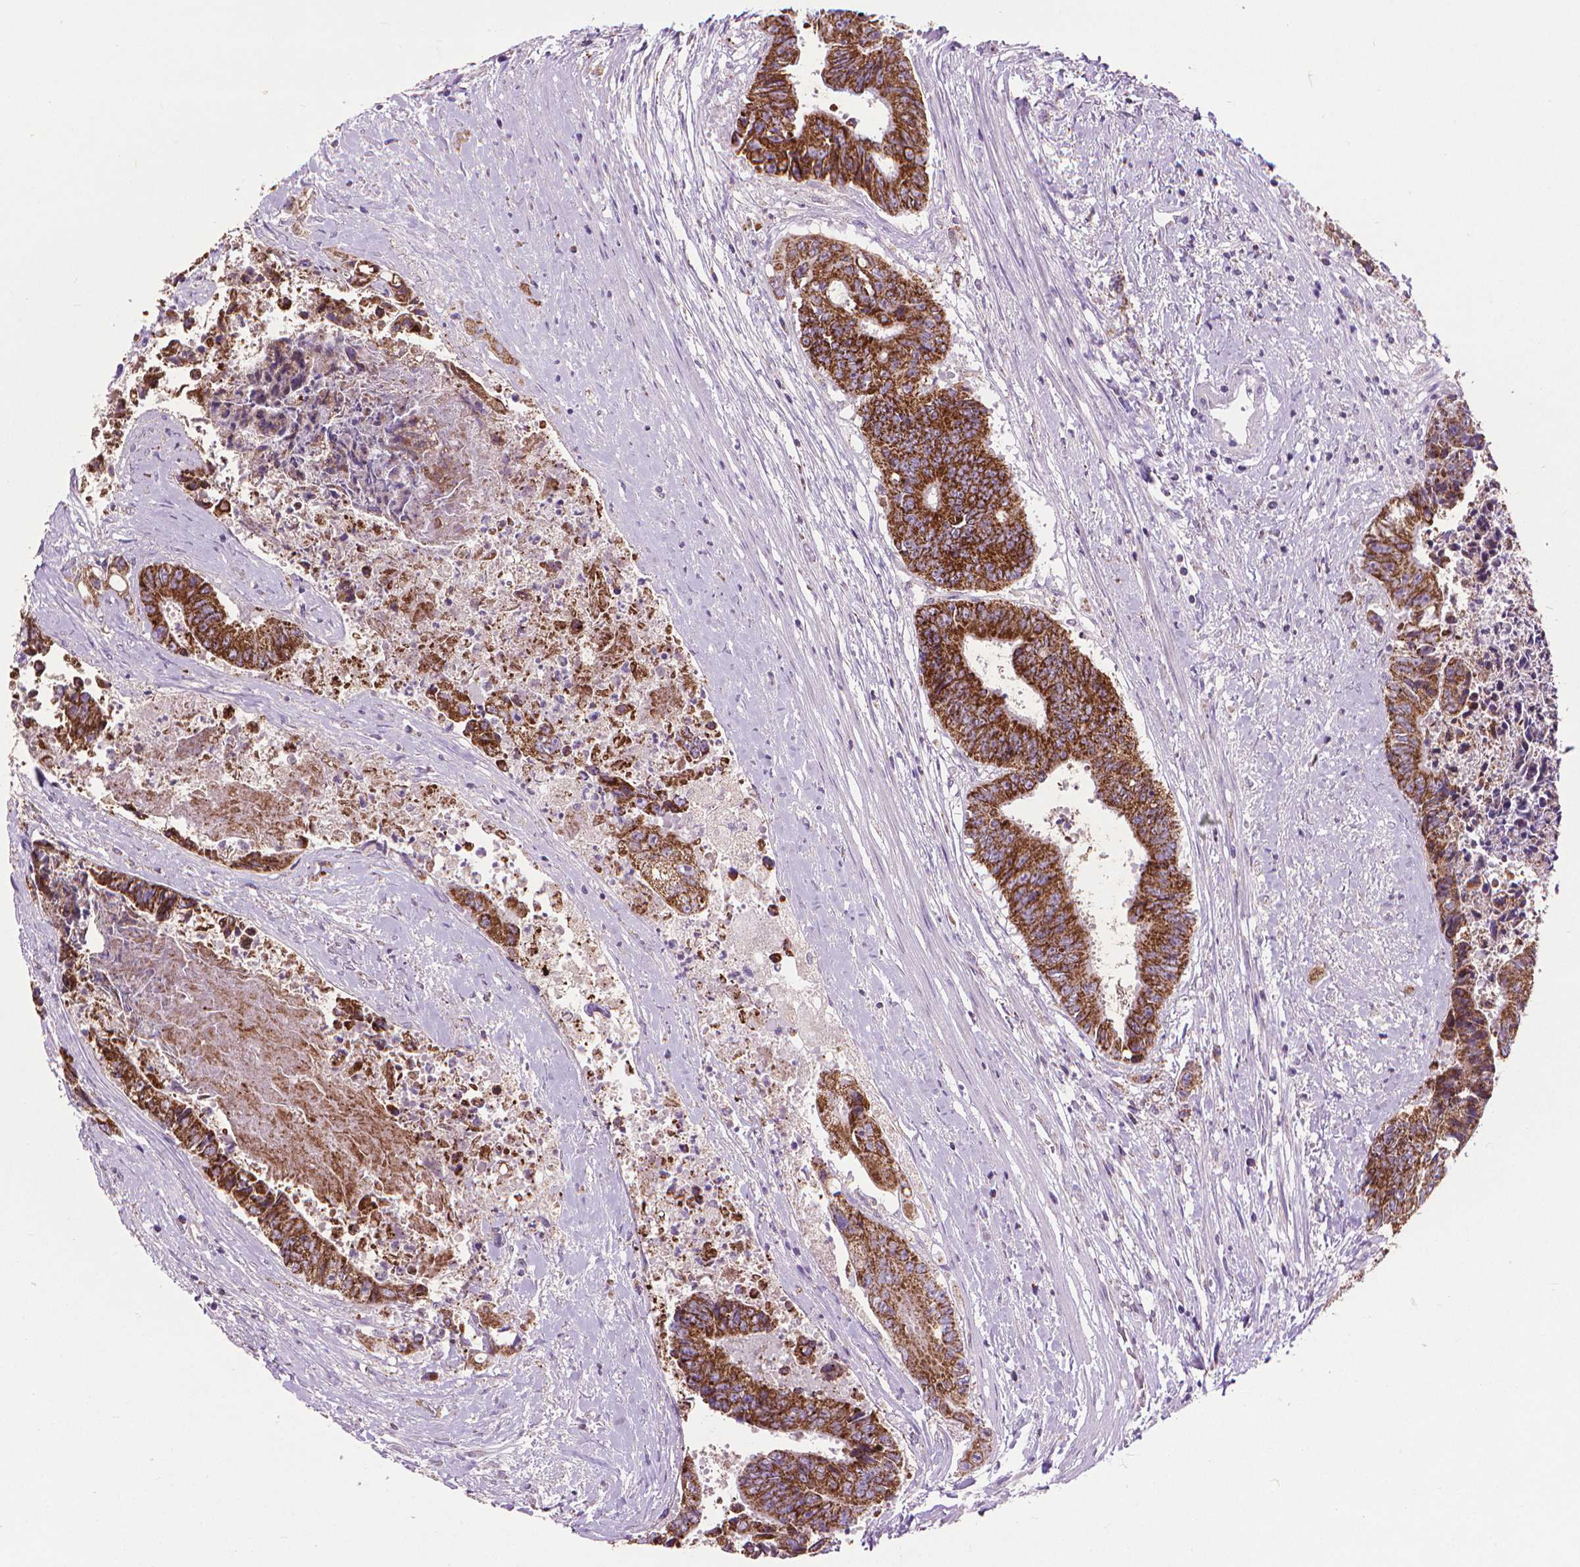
{"staining": {"intensity": "strong", "quantity": ">75%", "location": "cytoplasmic/membranous"}, "tissue": "colorectal cancer", "cell_type": "Tumor cells", "image_type": "cancer", "snomed": [{"axis": "morphology", "description": "Adenocarcinoma, NOS"}, {"axis": "topography", "description": "Rectum"}], "caption": "There is high levels of strong cytoplasmic/membranous positivity in tumor cells of colorectal cancer, as demonstrated by immunohistochemical staining (brown color).", "gene": "VDAC1", "patient": {"sex": "male", "age": 54}}